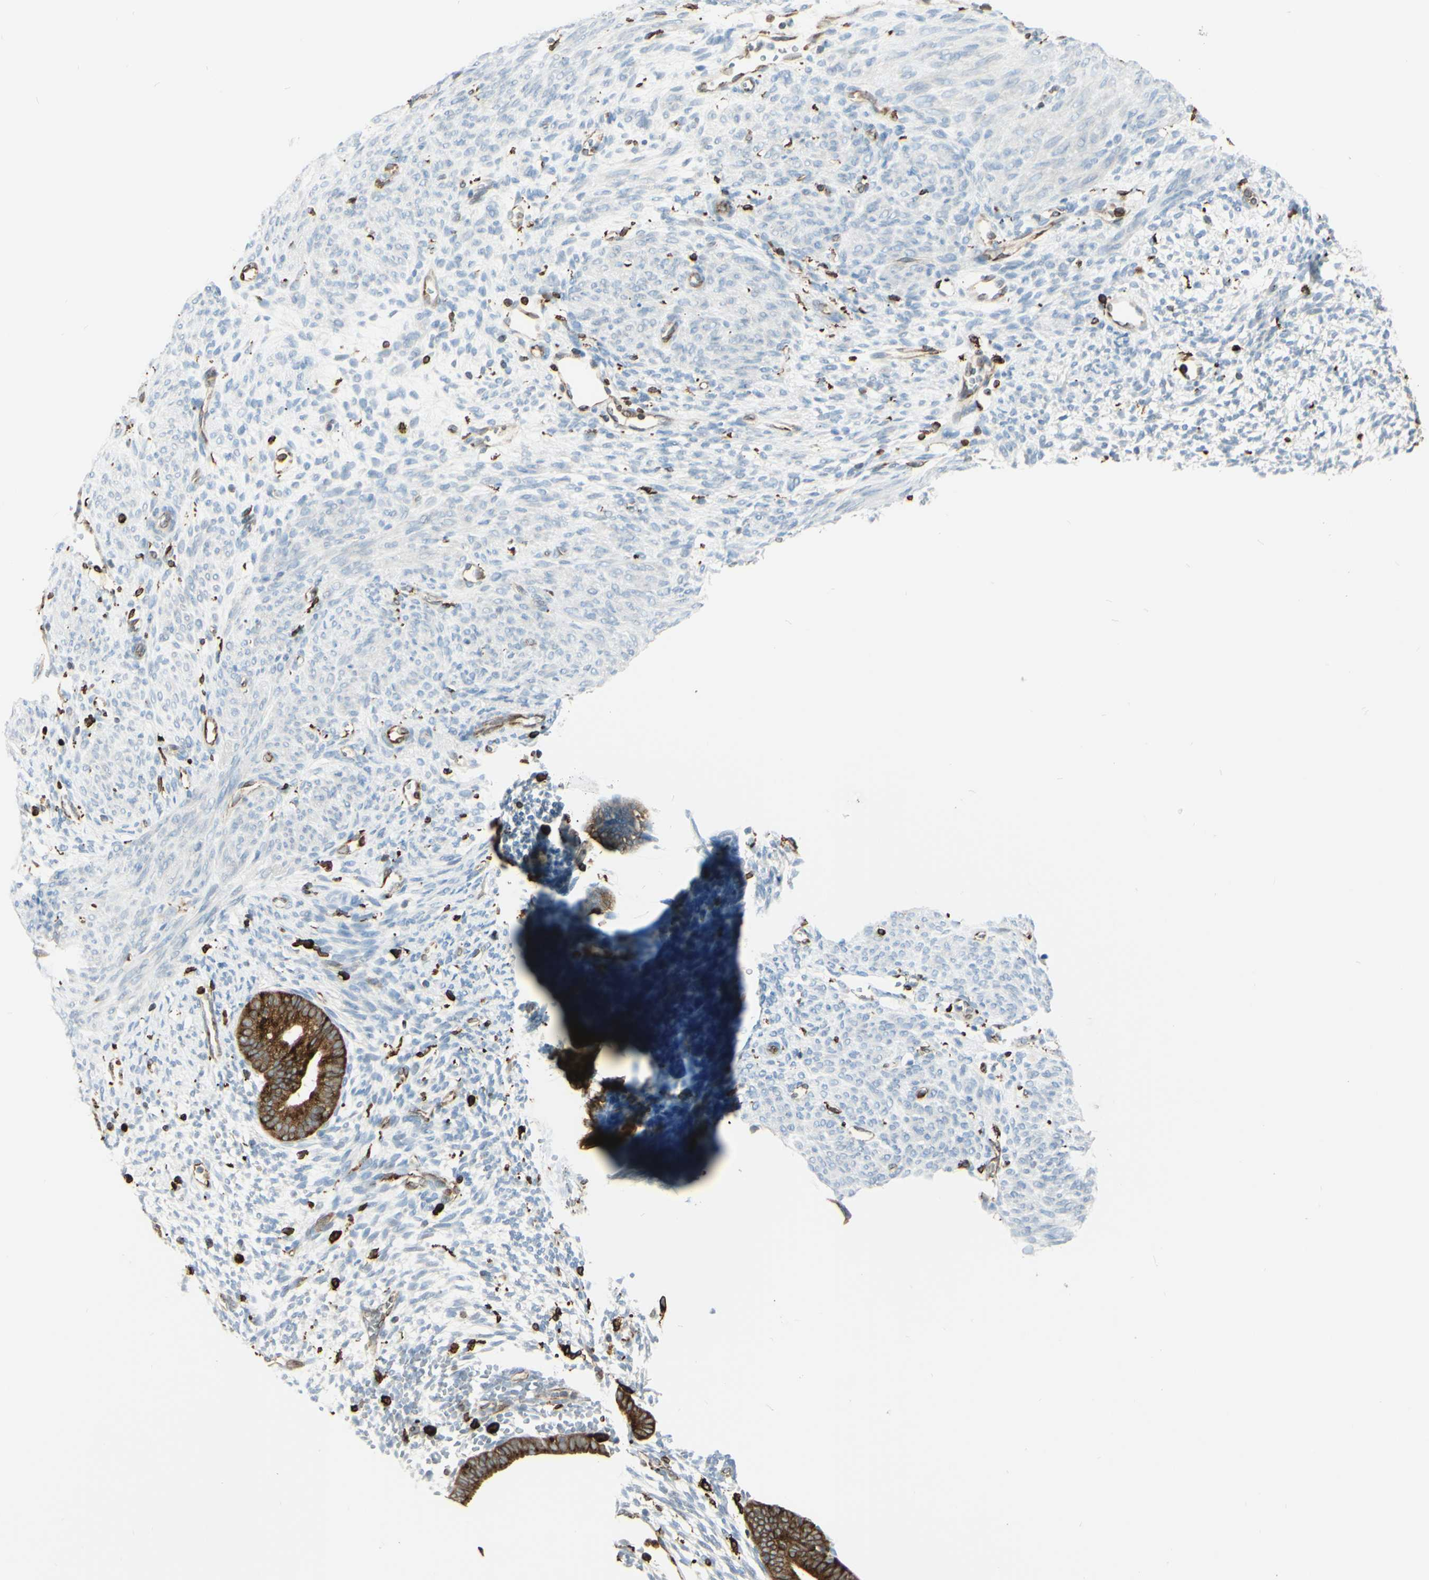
{"staining": {"intensity": "negative", "quantity": "none", "location": "none"}, "tissue": "endometrium", "cell_type": "Cells in endometrial stroma", "image_type": "normal", "snomed": [{"axis": "morphology", "description": "Normal tissue, NOS"}, {"axis": "morphology", "description": "Atrophy, NOS"}, {"axis": "topography", "description": "Uterus"}, {"axis": "topography", "description": "Endometrium"}], "caption": "Immunohistochemistry histopathology image of benign human endometrium stained for a protein (brown), which displays no expression in cells in endometrial stroma.", "gene": "CD74", "patient": {"sex": "female", "age": 68}}